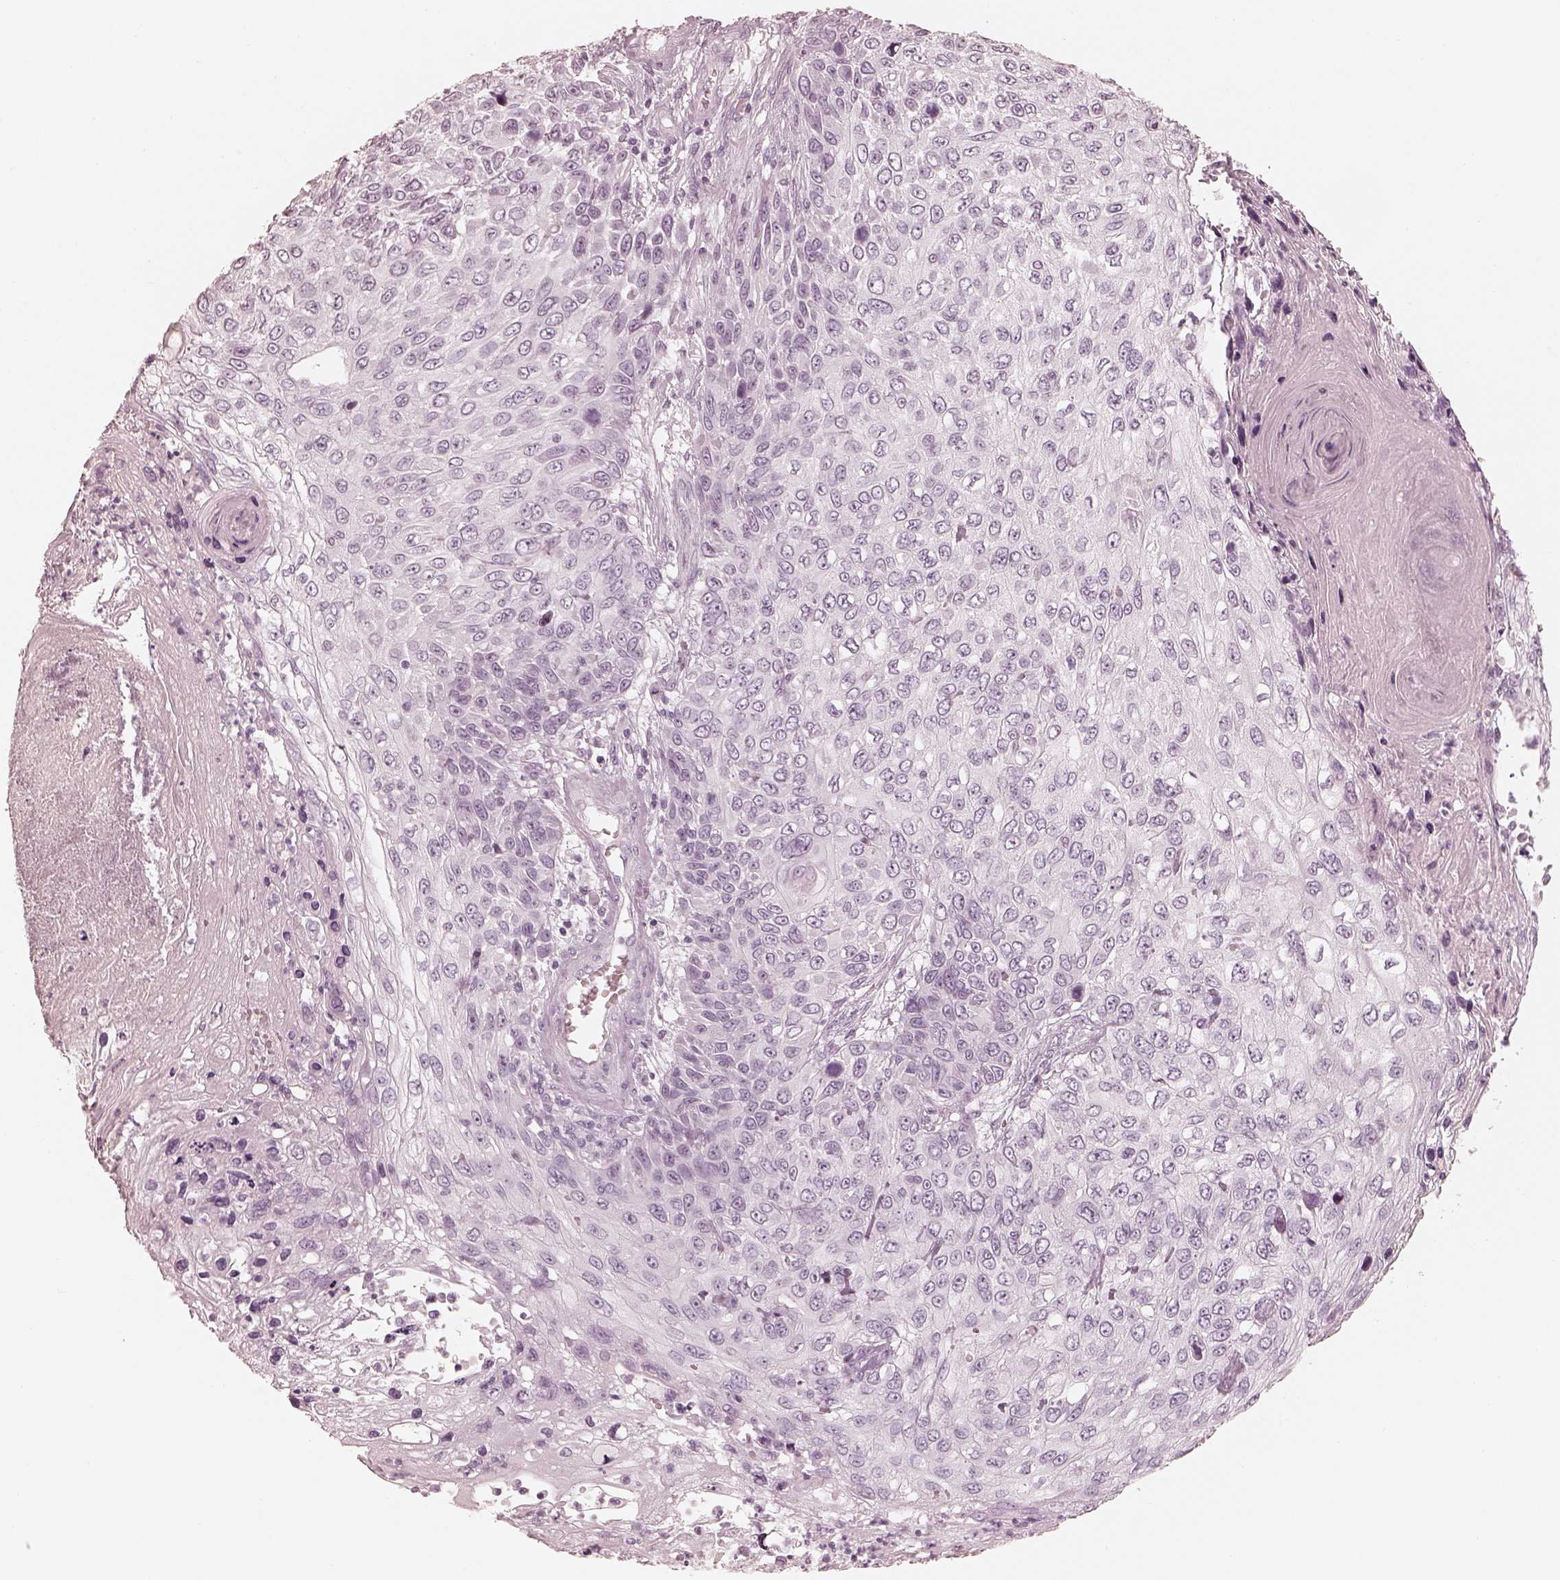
{"staining": {"intensity": "negative", "quantity": "none", "location": "none"}, "tissue": "skin cancer", "cell_type": "Tumor cells", "image_type": "cancer", "snomed": [{"axis": "morphology", "description": "Squamous cell carcinoma, NOS"}, {"axis": "topography", "description": "Skin"}], "caption": "This is an IHC image of human squamous cell carcinoma (skin). There is no positivity in tumor cells.", "gene": "CALR3", "patient": {"sex": "male", "age": 92}}